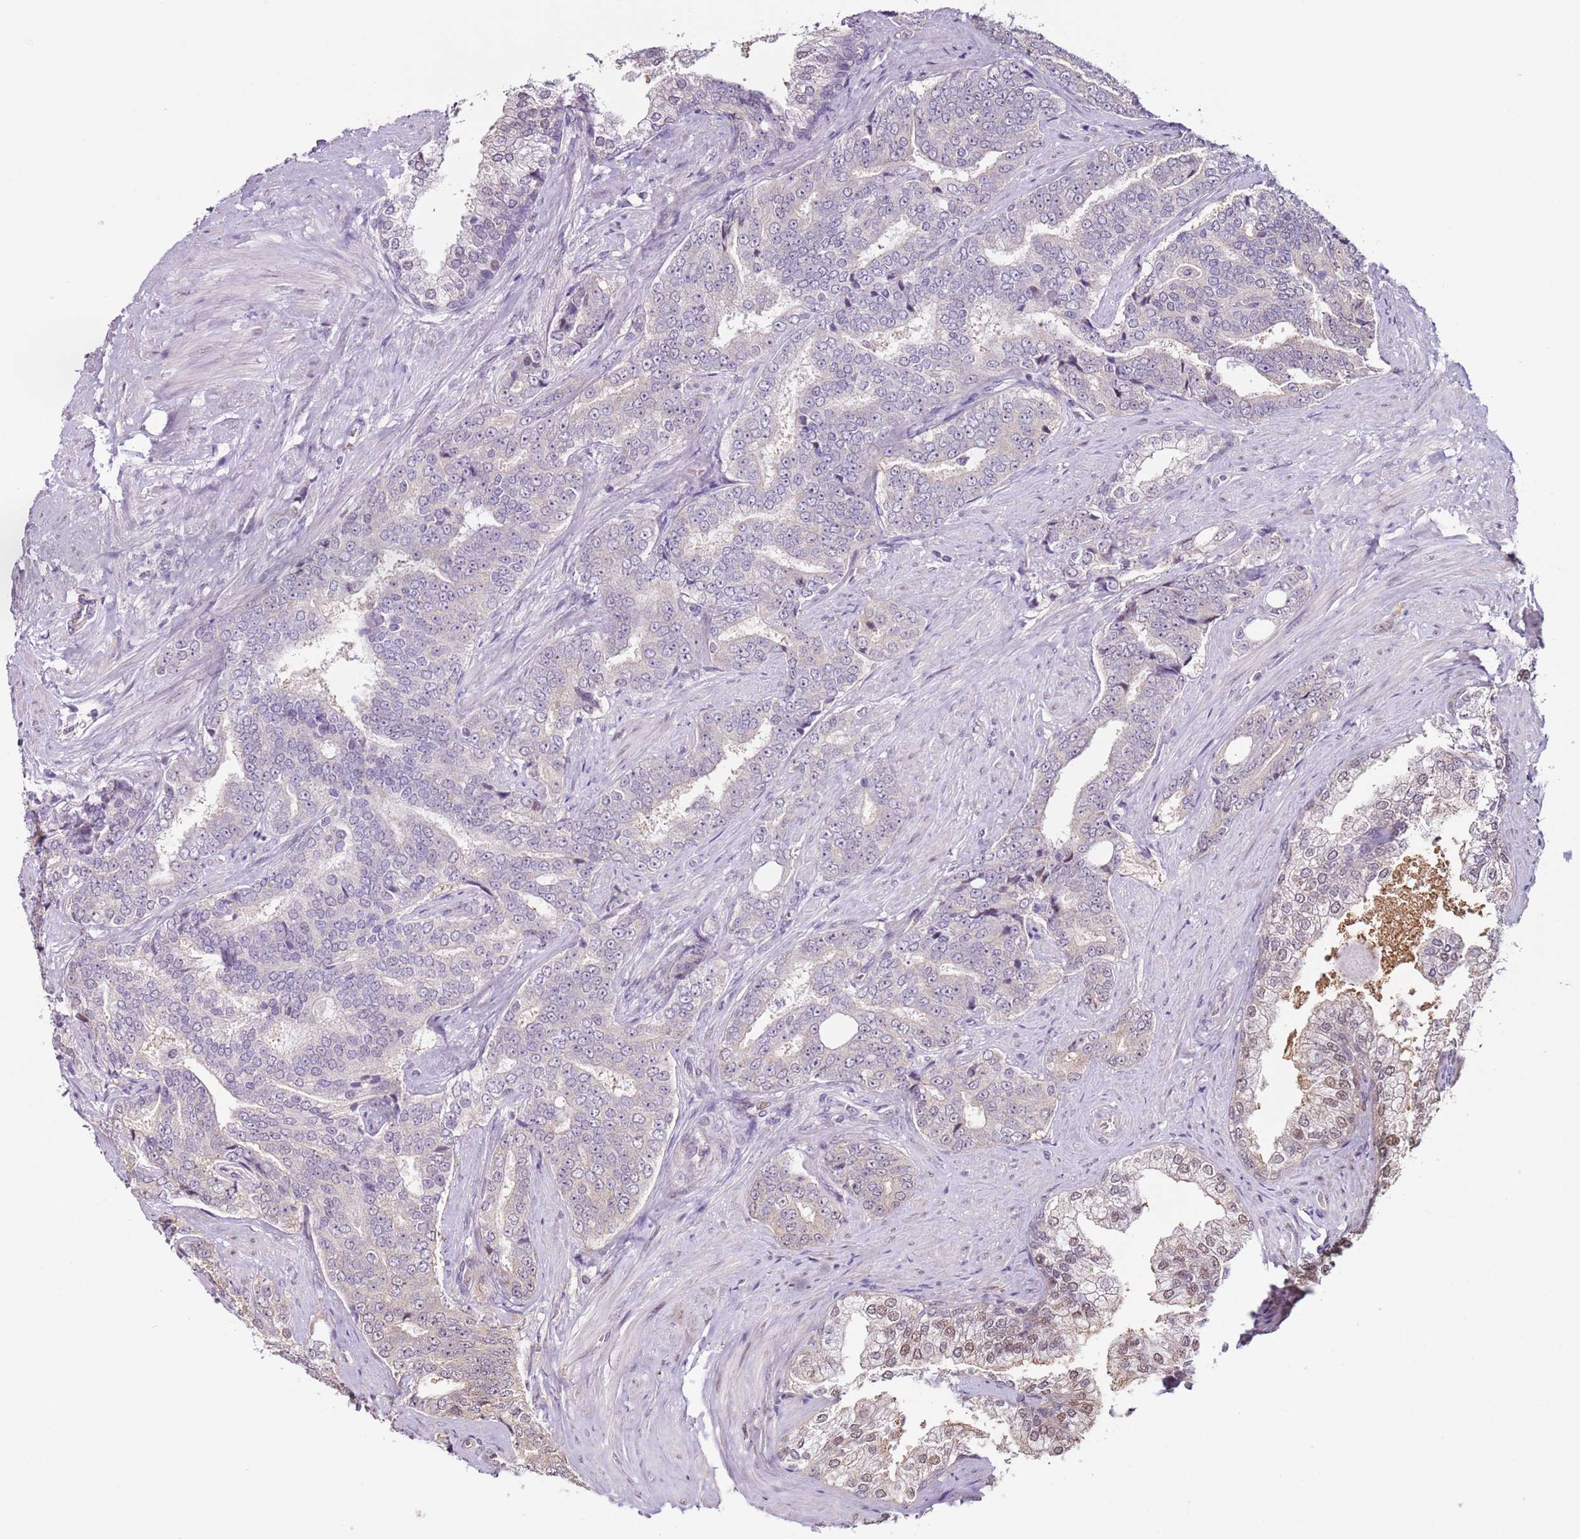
{"staining": {"intensity": "negative", "quantity": "none", "location": "none"}, "tissue": "prostate cancer", "cell_type": "Tumor cells", "image_type": "cancer", "snomed": [{"axis": "morphology", "description": "Adenocarcinoma, High grade"}, {"axis": "topography", "description": "Prostate"}], "caption": "A high-resolution micrograph shows immunohistochemistry staining of prostate cancer, which shows no significant positivity in tumor cells. Nuclei are stained in blue.", "gene": "PSMD4", "patient": {"sex": "male", "age": 67}}